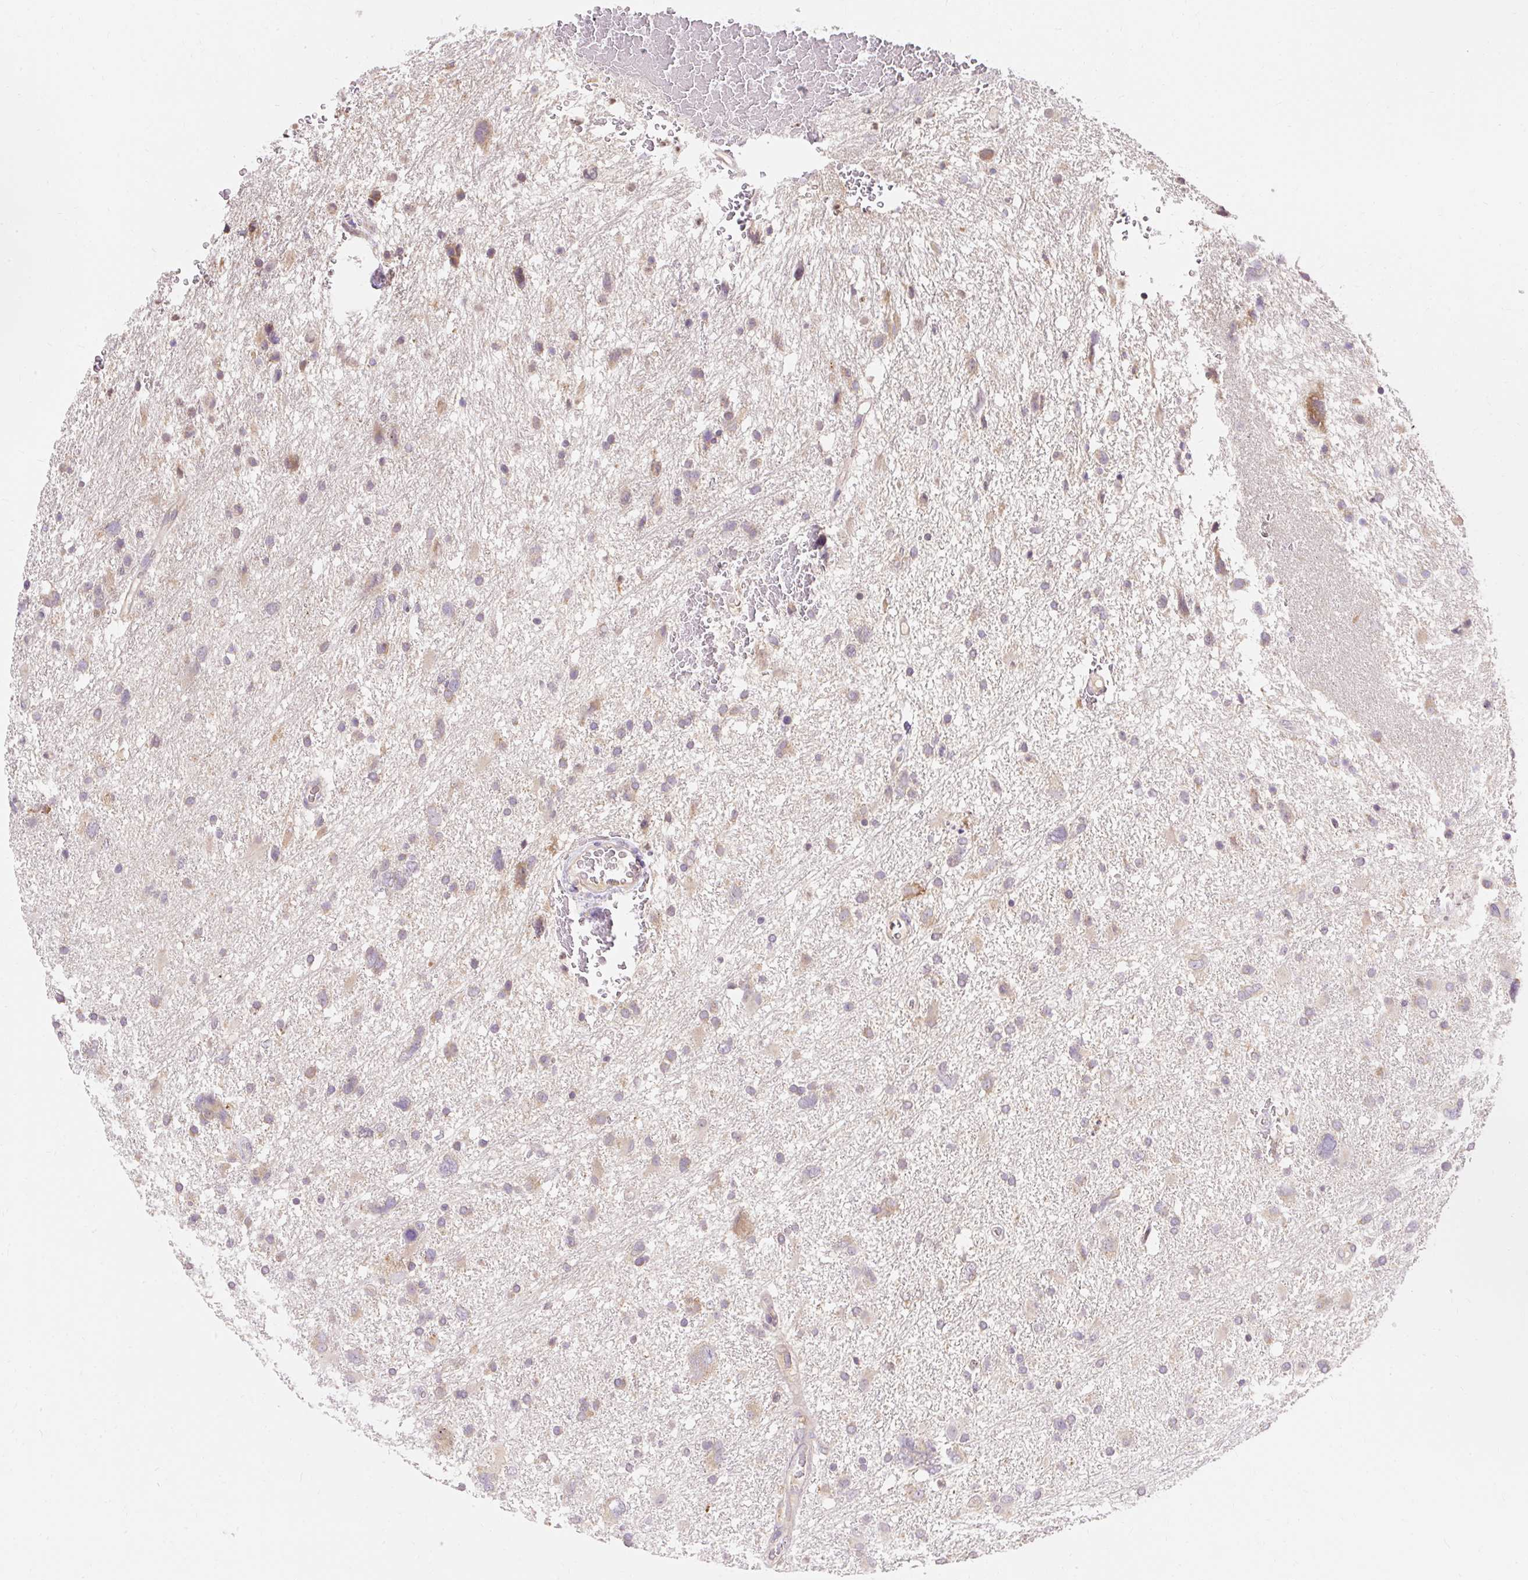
{"staining": {"intensity": "weak", "quantity": "<25%", "location": "cytoplasmic/membranous"}, "tissue": "glioma", "cell_type": "Tumor cells", "image_type": "cancer", "snomed": [{"axis": "morphology", "description": "Glioma, malignant, High grade"}, {"axis": "topography", "description": "Brain"}], "caption": "This photomicrograph is of glioma stained with IHC to label a protein in brown with the nuclei are counter-stained blue. There is no positivity in tumor cells.", "gene": "SEC63", "patient": {"sex": "male", "age": 61}}